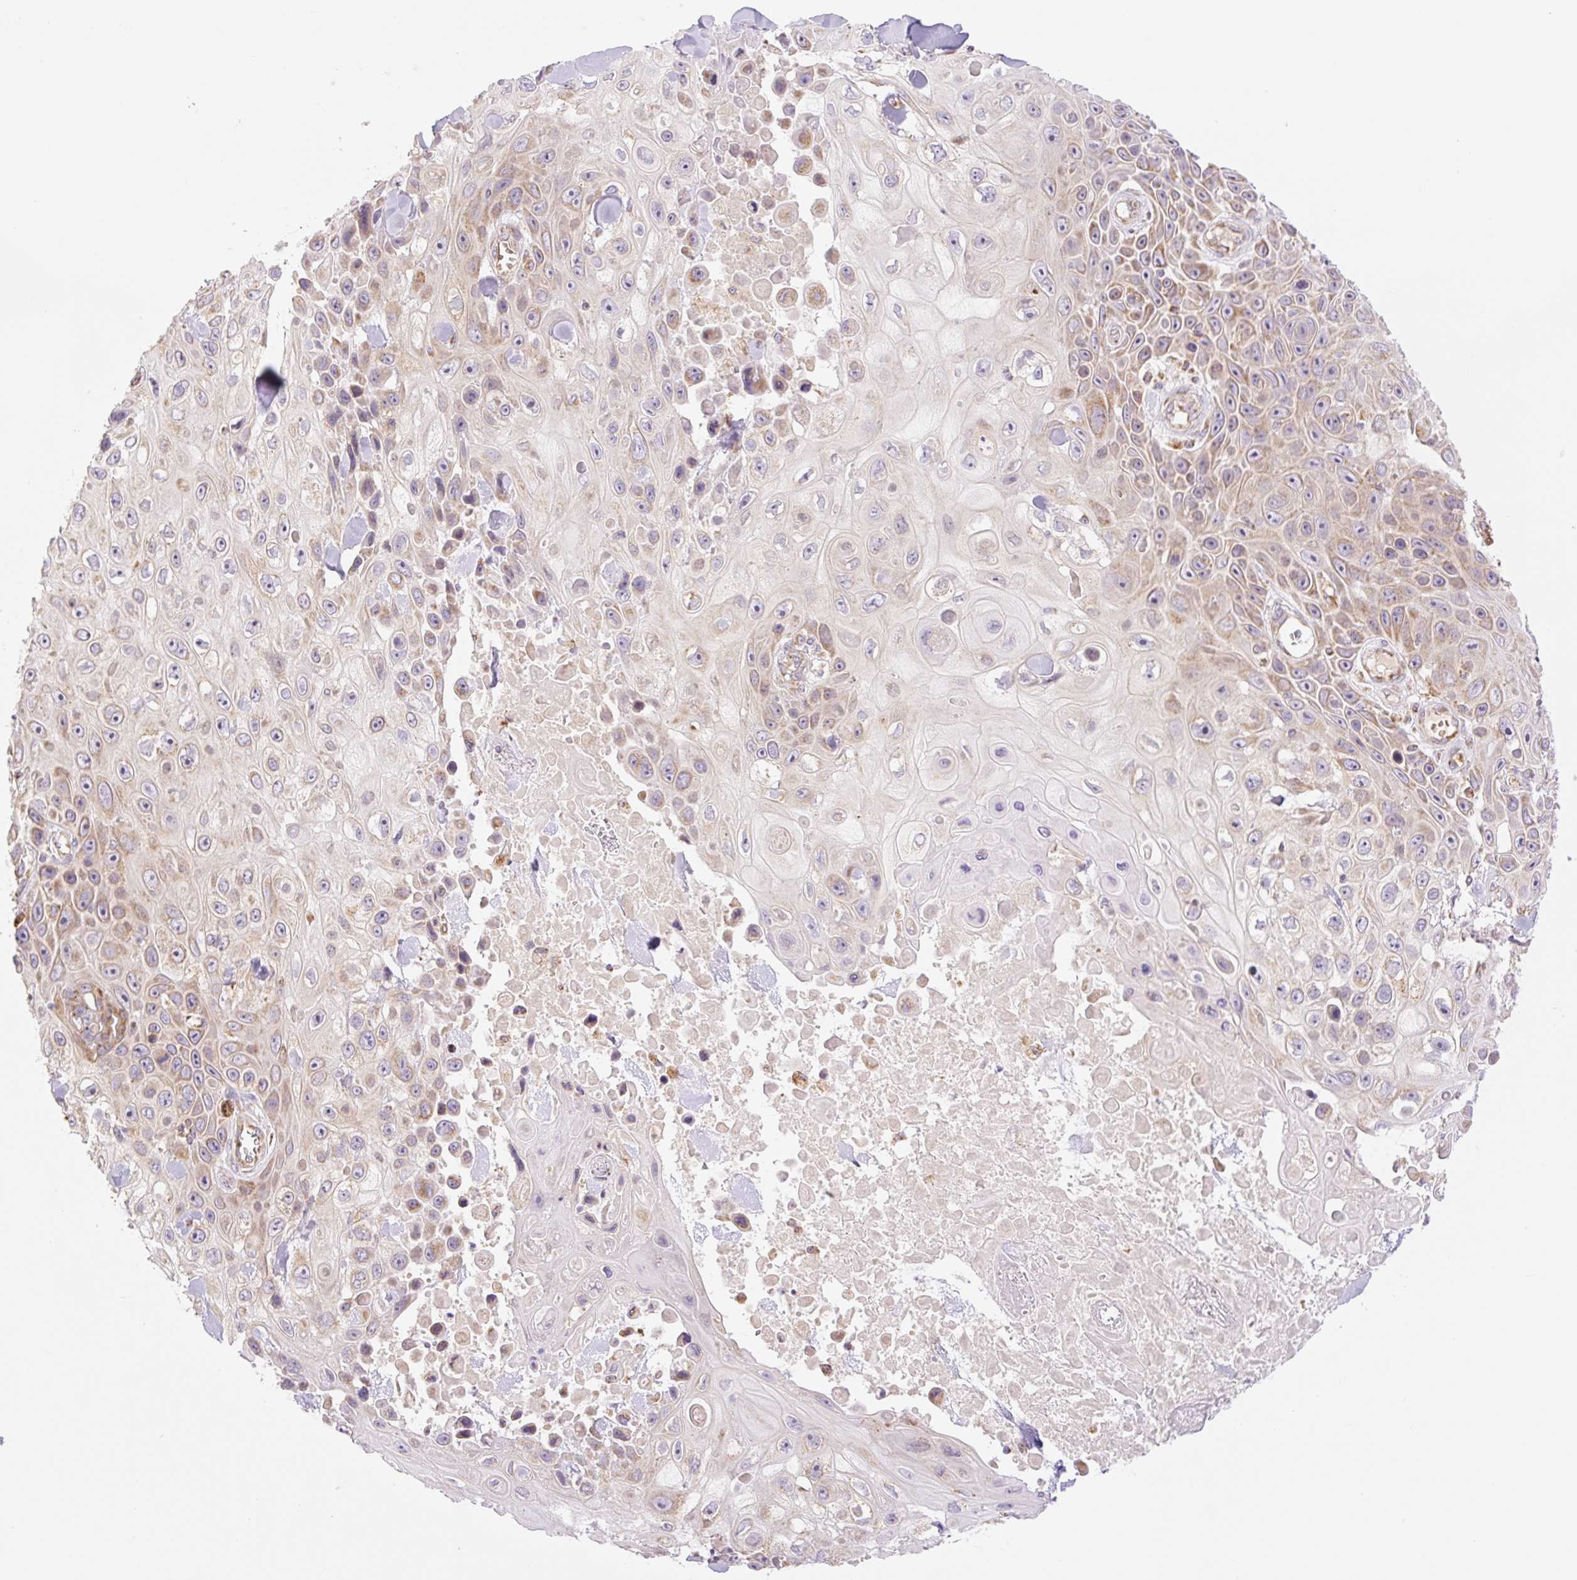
{"staining": {"intensity": "moderate", "quantity": "<25%", "location": "cytoplasmic/membranous"}, "tissue": "skin cancer", "cell_type": "Tumor cells", "image_type": "cancer", "snomed": [{"axis": "morphology", "description": "Squamous cell carcinoma, NOS"}, {"axis": "topography", "description": "Skin"}], "caption": "Squamous cell carcinoma (skin) stained with DAB IHC displays low levels of moderate cytoplasmic/membranous staining in approximately <25% of tumor cells.", "gene": "GOSR2", "patient": {"sex": "male", "age": 82}}